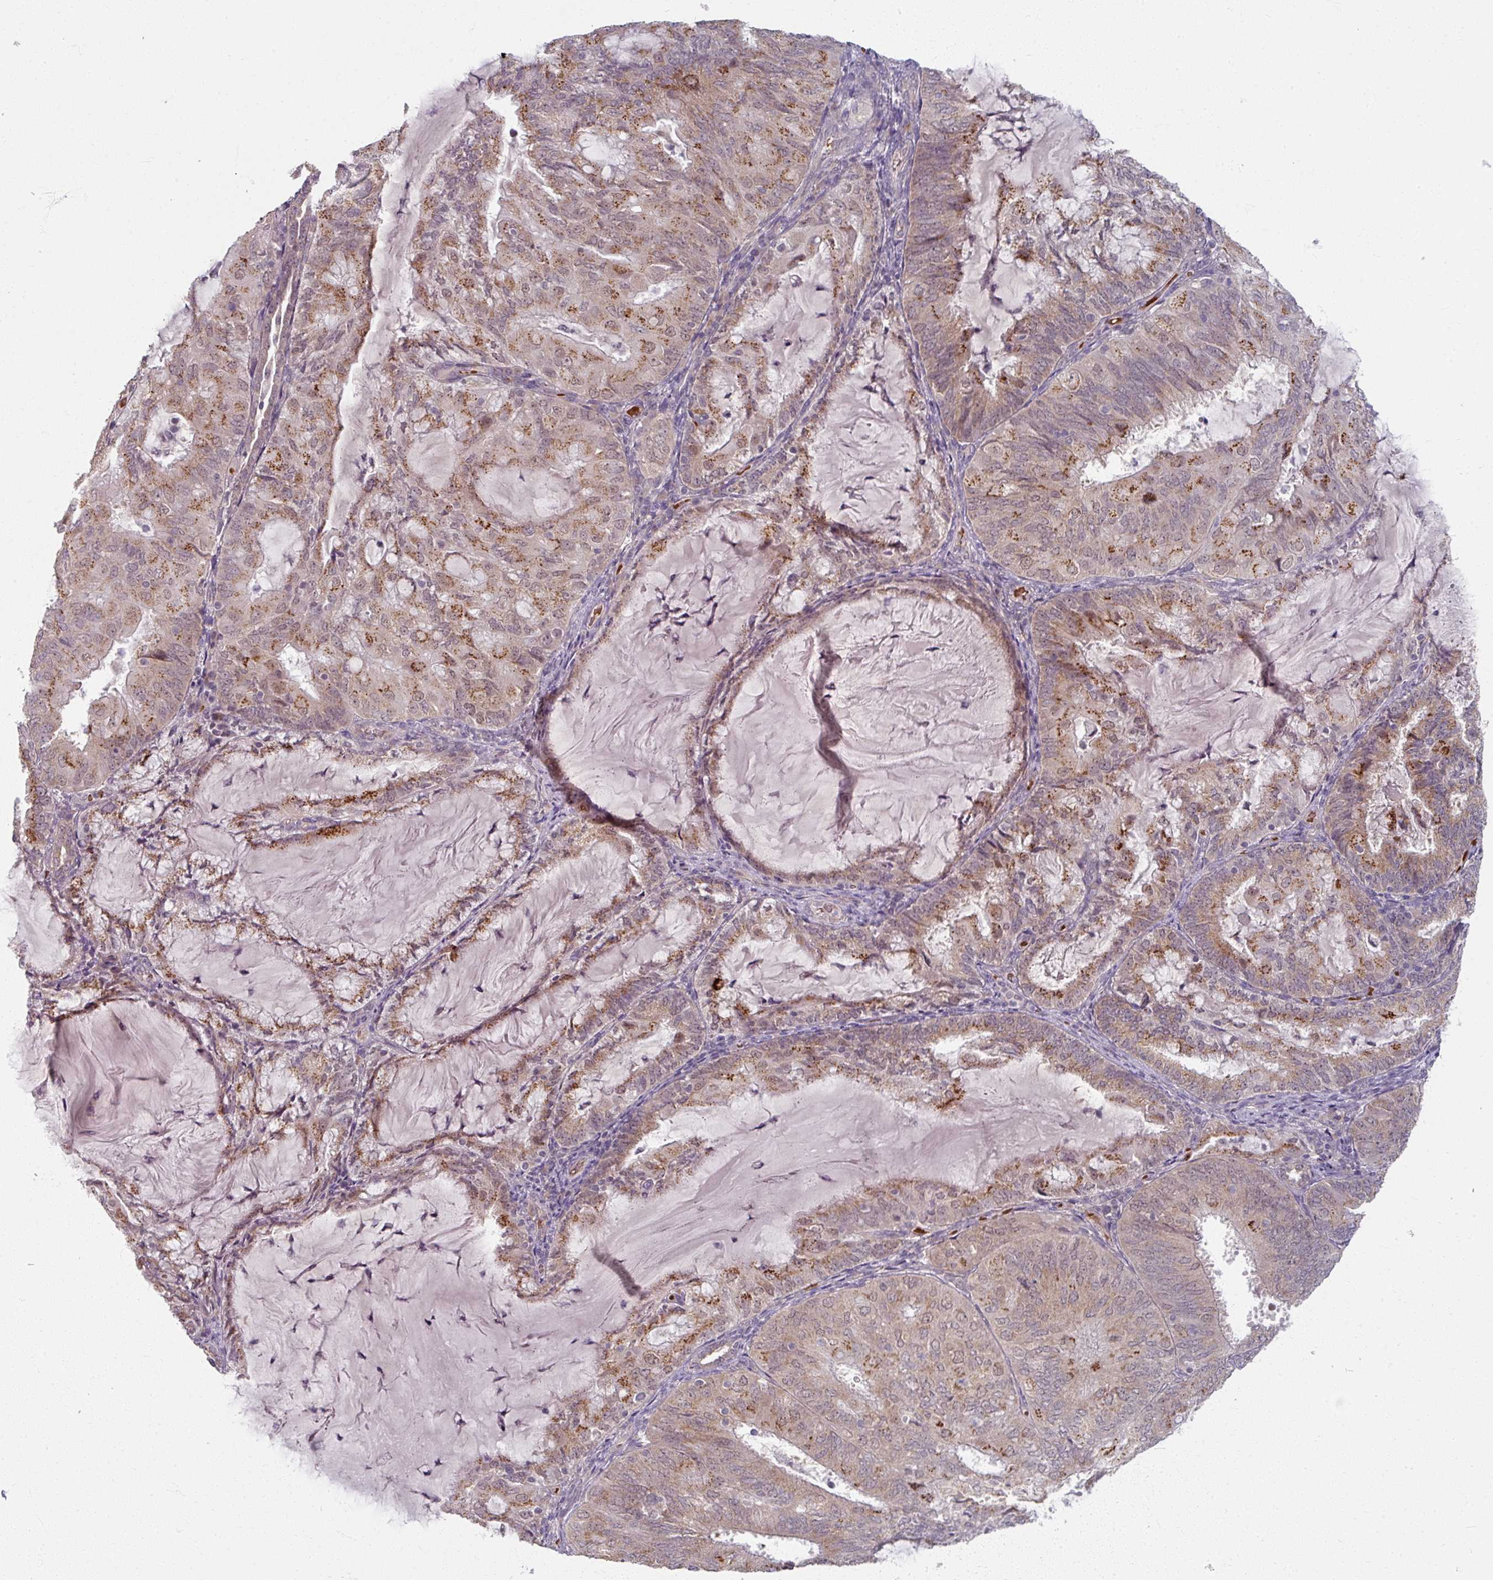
{"staining": {"intensity": "moderate", "quantity": ">75%", "location": "cytoplasmic/membranous"}, "tissue": "endometrial cancer", "cell_type": "Tumor cells", "image_type": "cancer", "snomed": [{"axis": "morphology", "description": "Adenocarcinoma, NOS"}, {"axis": "topography", "description": "Endometrium"}], "caption": "High-power microscopy captured an immunohistochemistry photomicrograph of endometrial cancer, revealing moderate cytoplasmic/membranous positivity in about >75% of tumor cells.", "gene": "KMT5C", "patient": {"sex": "female", "age": 81}}